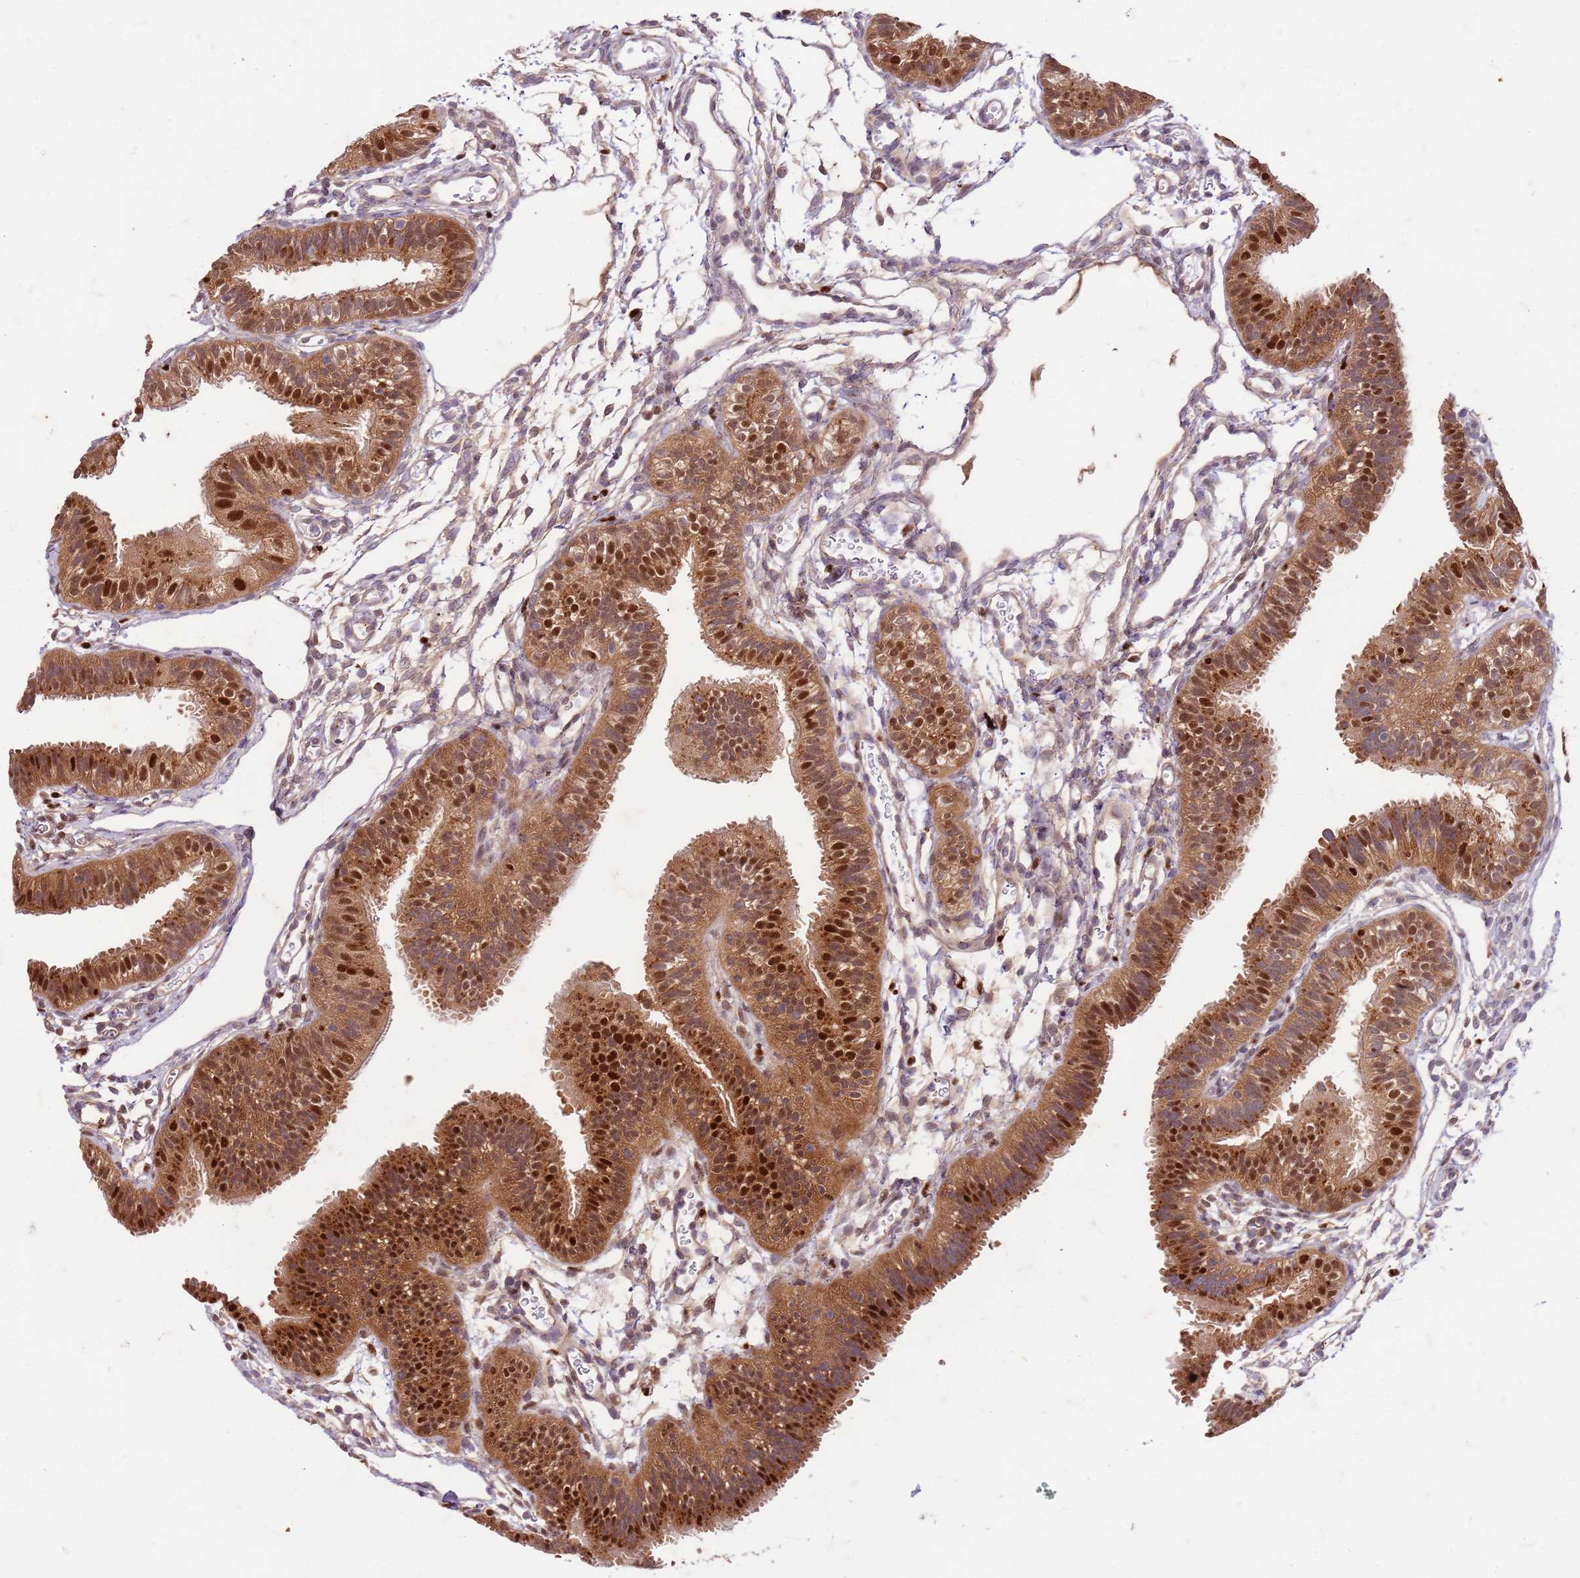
{"staining": {"intensity": "moderate", "quantity": ">75%", "location": "cytoplasmic/membranous,nuclear"}, "tissue": "fallopian tube", "cell_type": "Glandular cells", "image_type": "normal", "snomed": [{"axis": "morphology", "description": "Normal tissue, NOS"}, {"axis": "topography", "description": "Fallopian tube"}], "caption": "Benign fallopian tube displays moderate cytoplasmic/membranous,nuclear positivity in approximately >75% of glandular cells Nuclei are stained in blue..", "gene": "OSBP", "patient": {"sex": "female", "age": 35}}